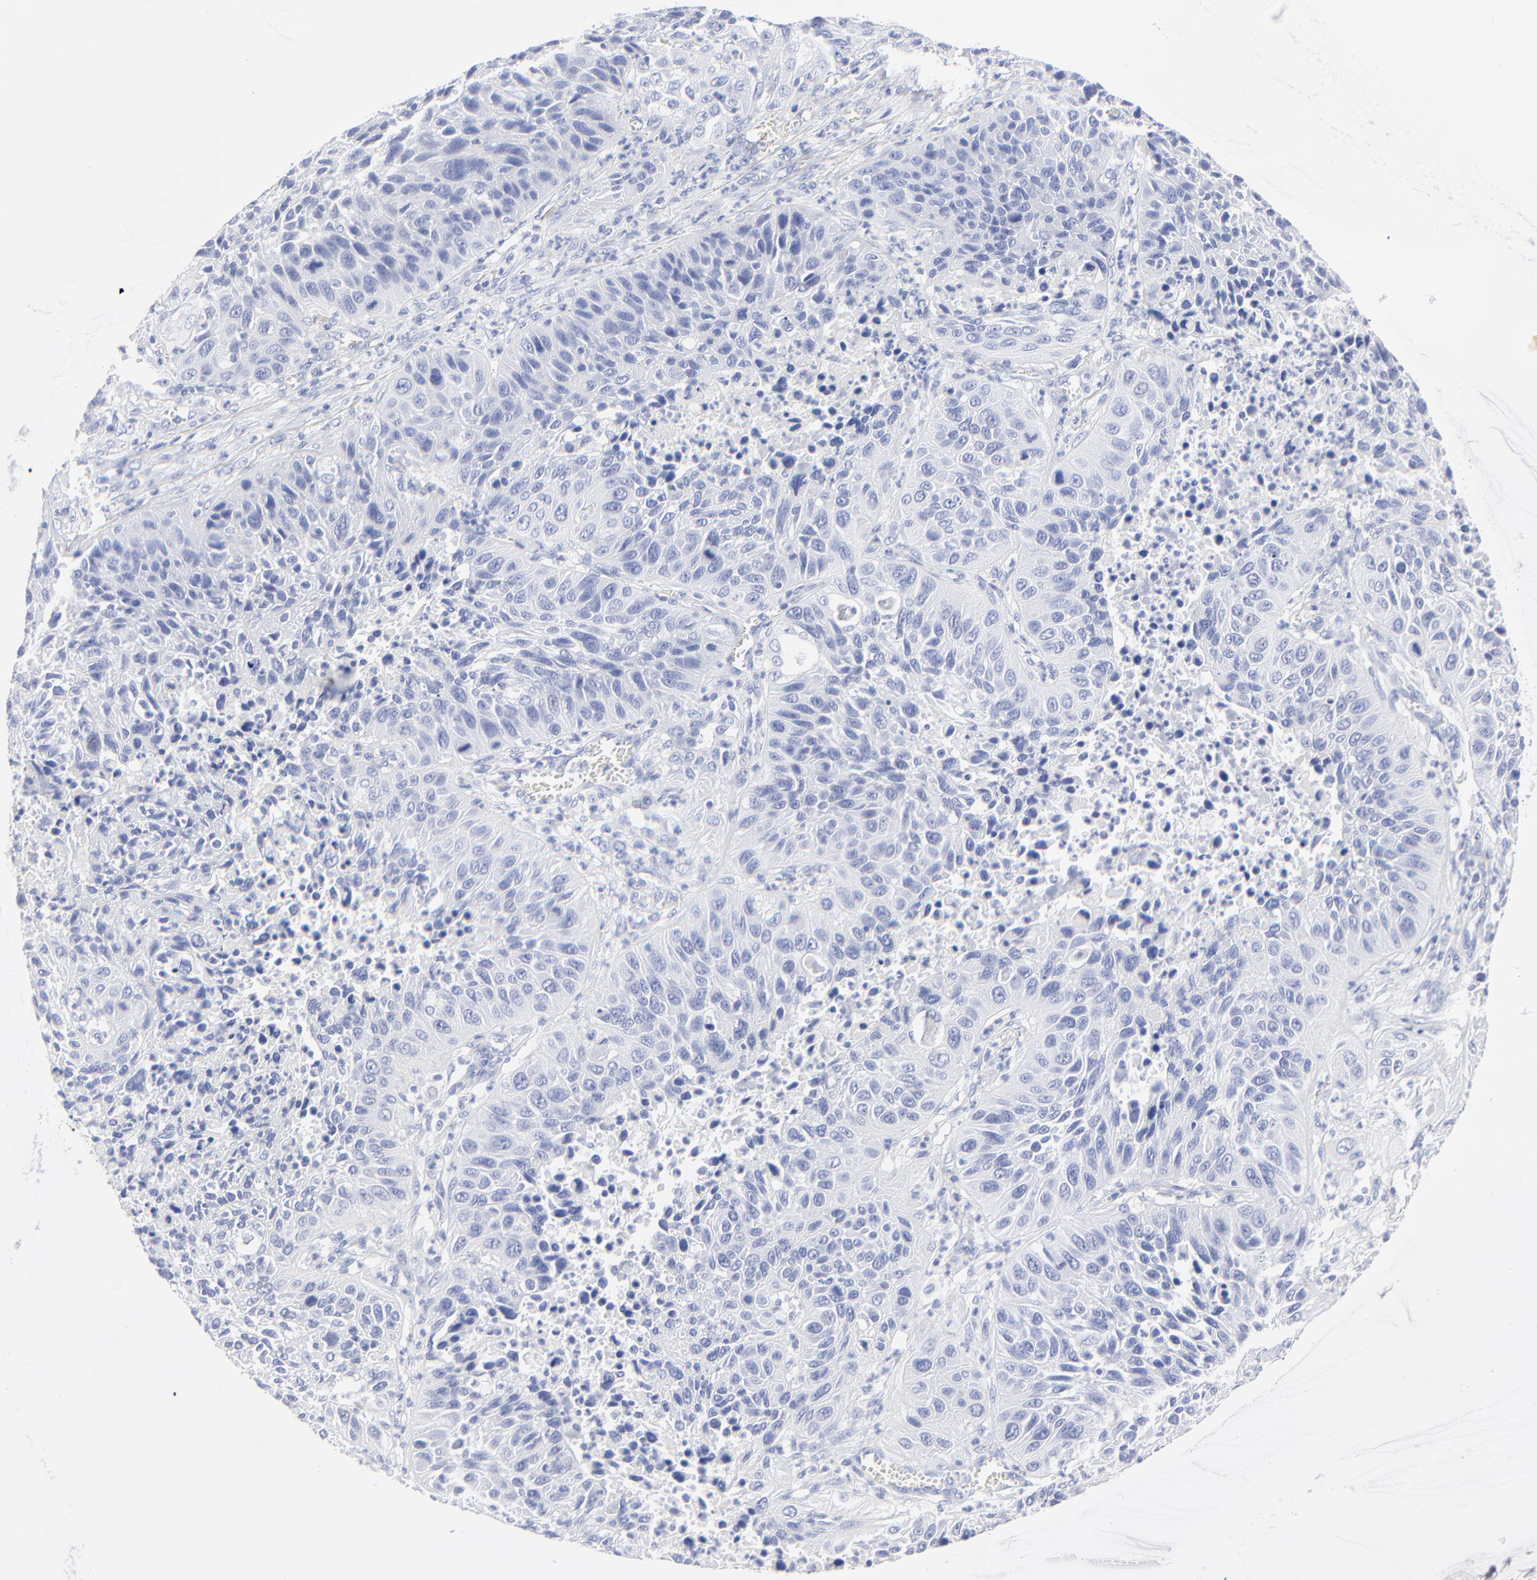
{"staining": {"intensity": "negative", "quantity": "none", "location": "none"}, "tissue": "lung cancer", "cell_type": "Tumor cells", "image_type": "cancer", "snomed": [{"axis": "morphology", "description": "Squamous cell carcinoma, NOS"}, {"axis": "topography", "description": "Lung"}], "caption": "Tumor cells show no significant protein positivity in squamous cell carcinoma (lung).", "gene": "PSD3", "patient": {"sex": "female", "age": 76}}